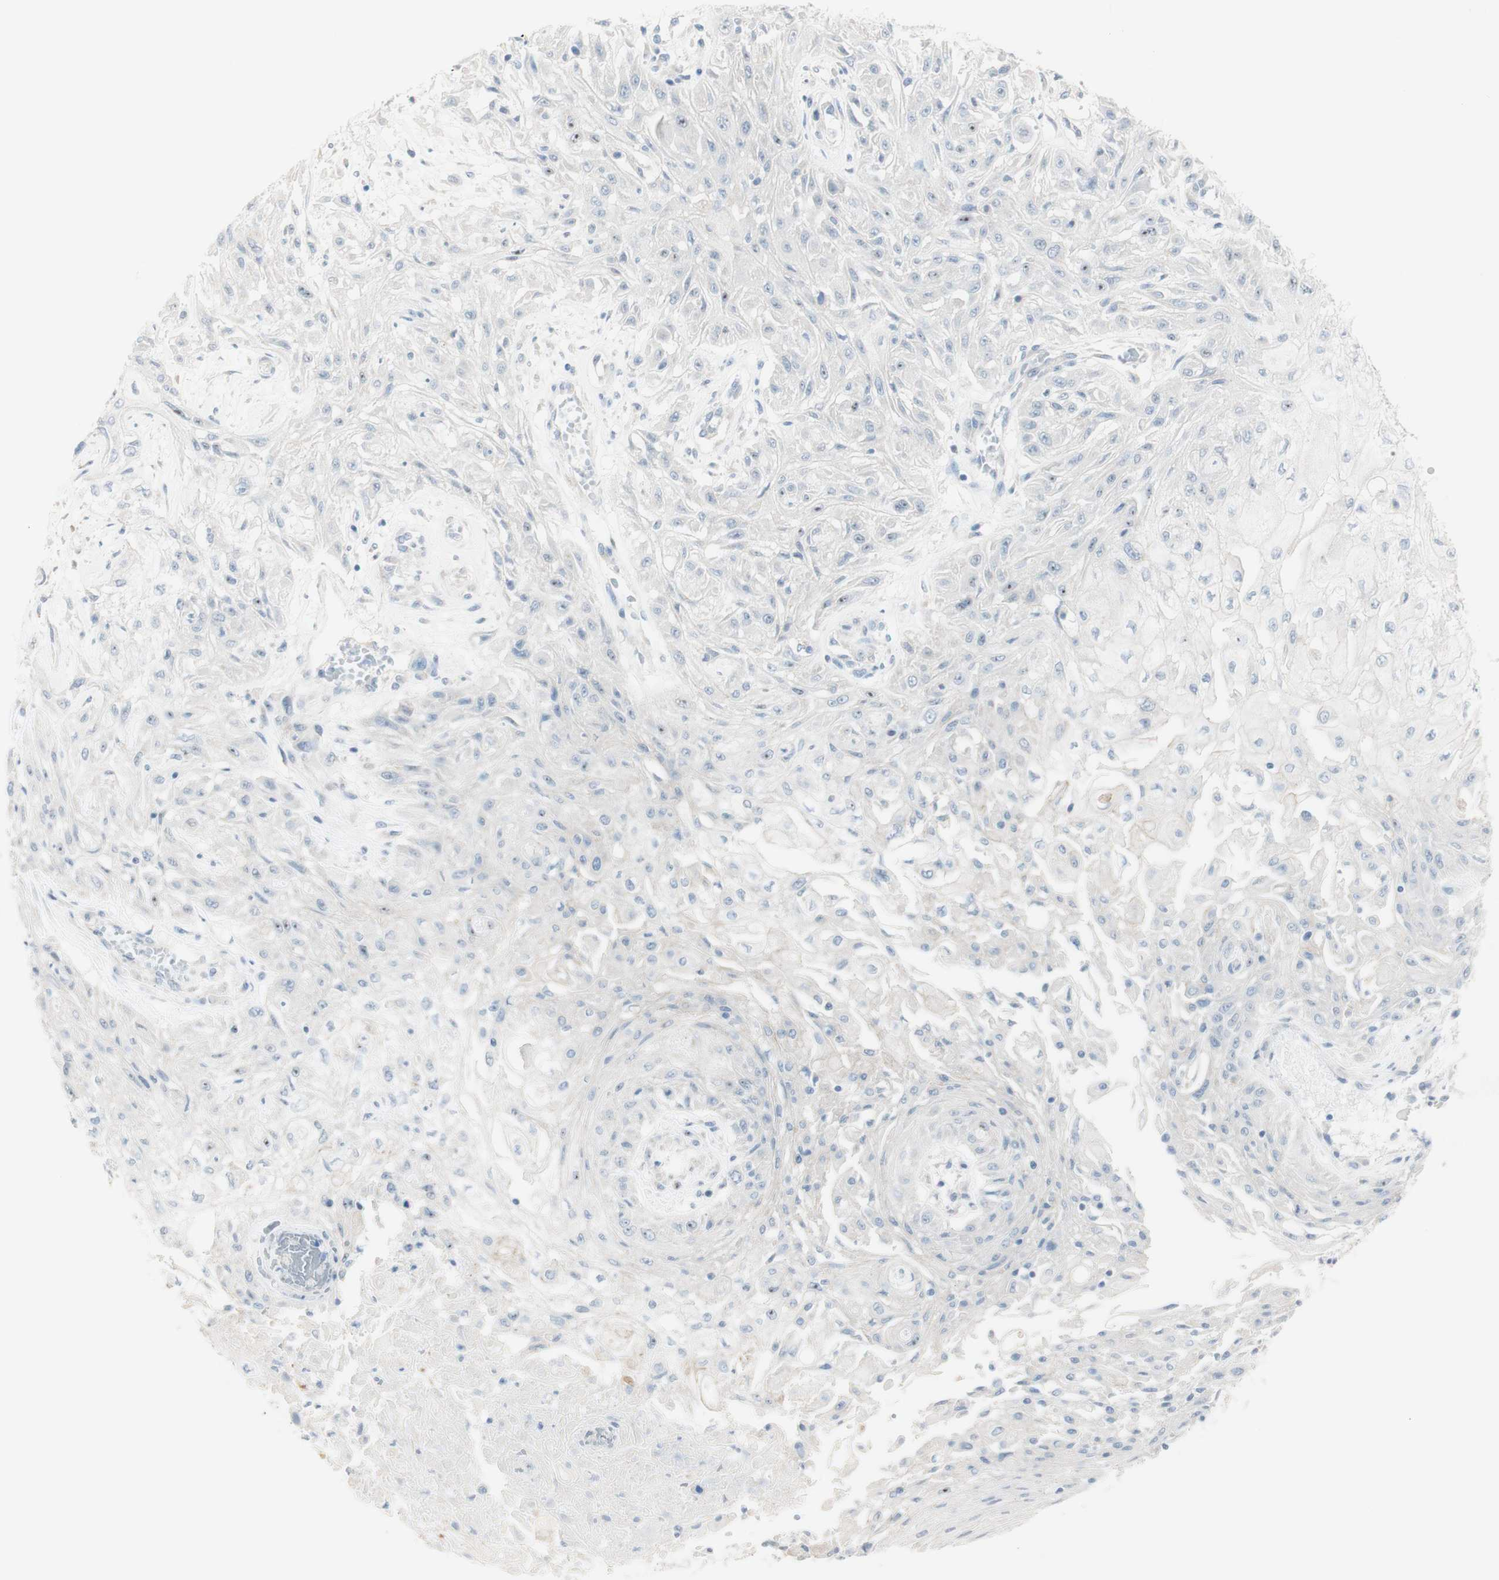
{"staining": {"intensity": "negative", "quantity": "none", "location": "none"}, "tissue": "skin cancer", "cell_type": "Tumor cells", "image_type": "cancer", "snomed": [{"axis": "morphology", "description": "Squamous cell carcinoma, NOS"}, {"axis": "topography", "description": "Skin"}], "caption": "Tumor cells show no significant expression in squamous cell carcinoma (skin).", "gene": "ART3", "patient": {"sex": "male", "age": 75}}